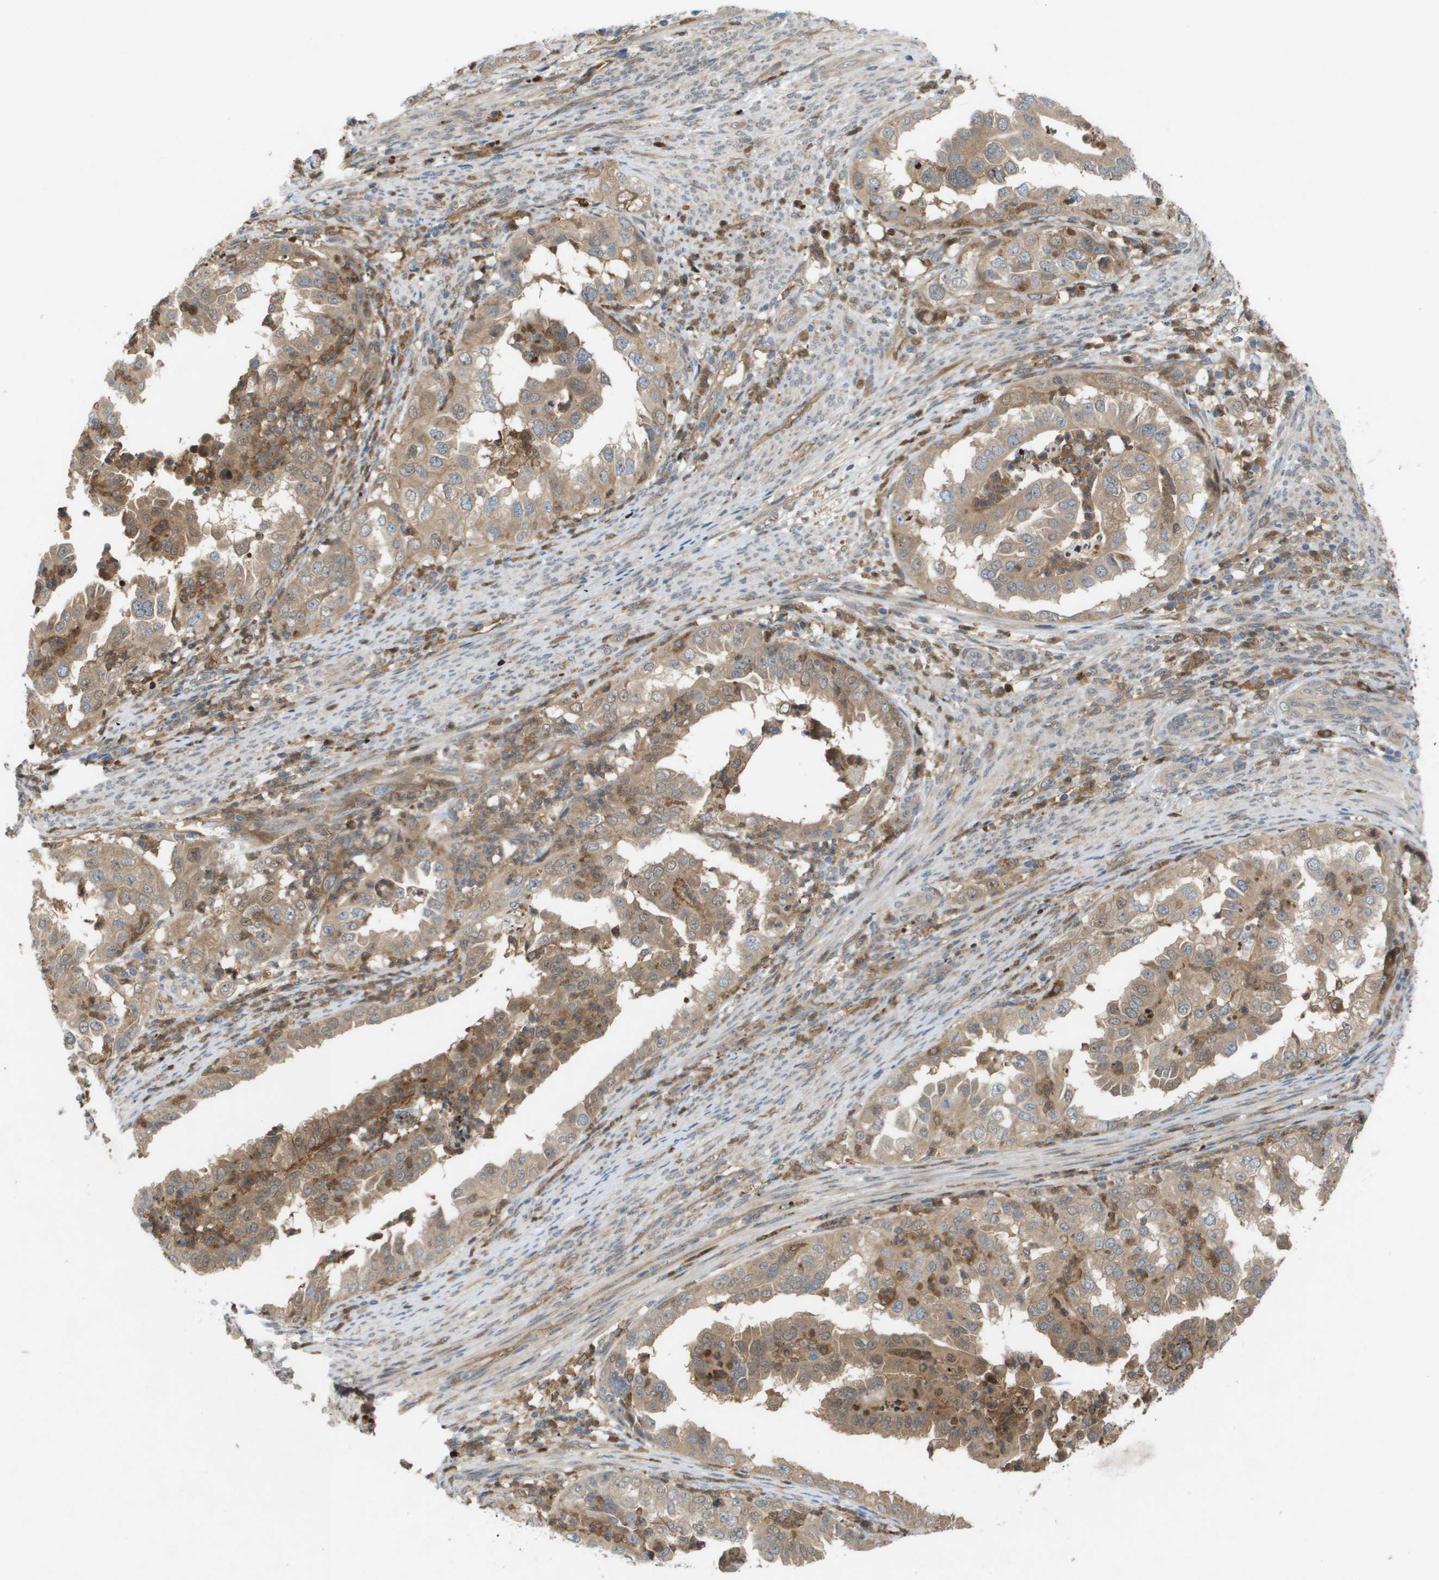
{"staining": {"intensity": "moderate", "quantity": ">75%", "location": "cytoplasmic/membranous"}, "tissue": "endometrial cancer", "cell_type": "Tumor cells", "image_type": "cancer", "snomed": [{"axis": "morphology", "description": "Adenocarcinoma, NOS"}, {"axis": "topography", "description": "Endometrium"}], "caption": "High-power microscopy captured an immunohistochemistry histopathology image of adenocarcinoma (endometrial), revealing moderate cytoplasmic/membranous staining in about >75% of tumor cells. The staining is performed using DAB brown chromogen to label protein expression. The nuclei are counter-stained blue using hematoxylin.", "gene": "PALD1", "patient": {"sex": "female", "age": 85}}